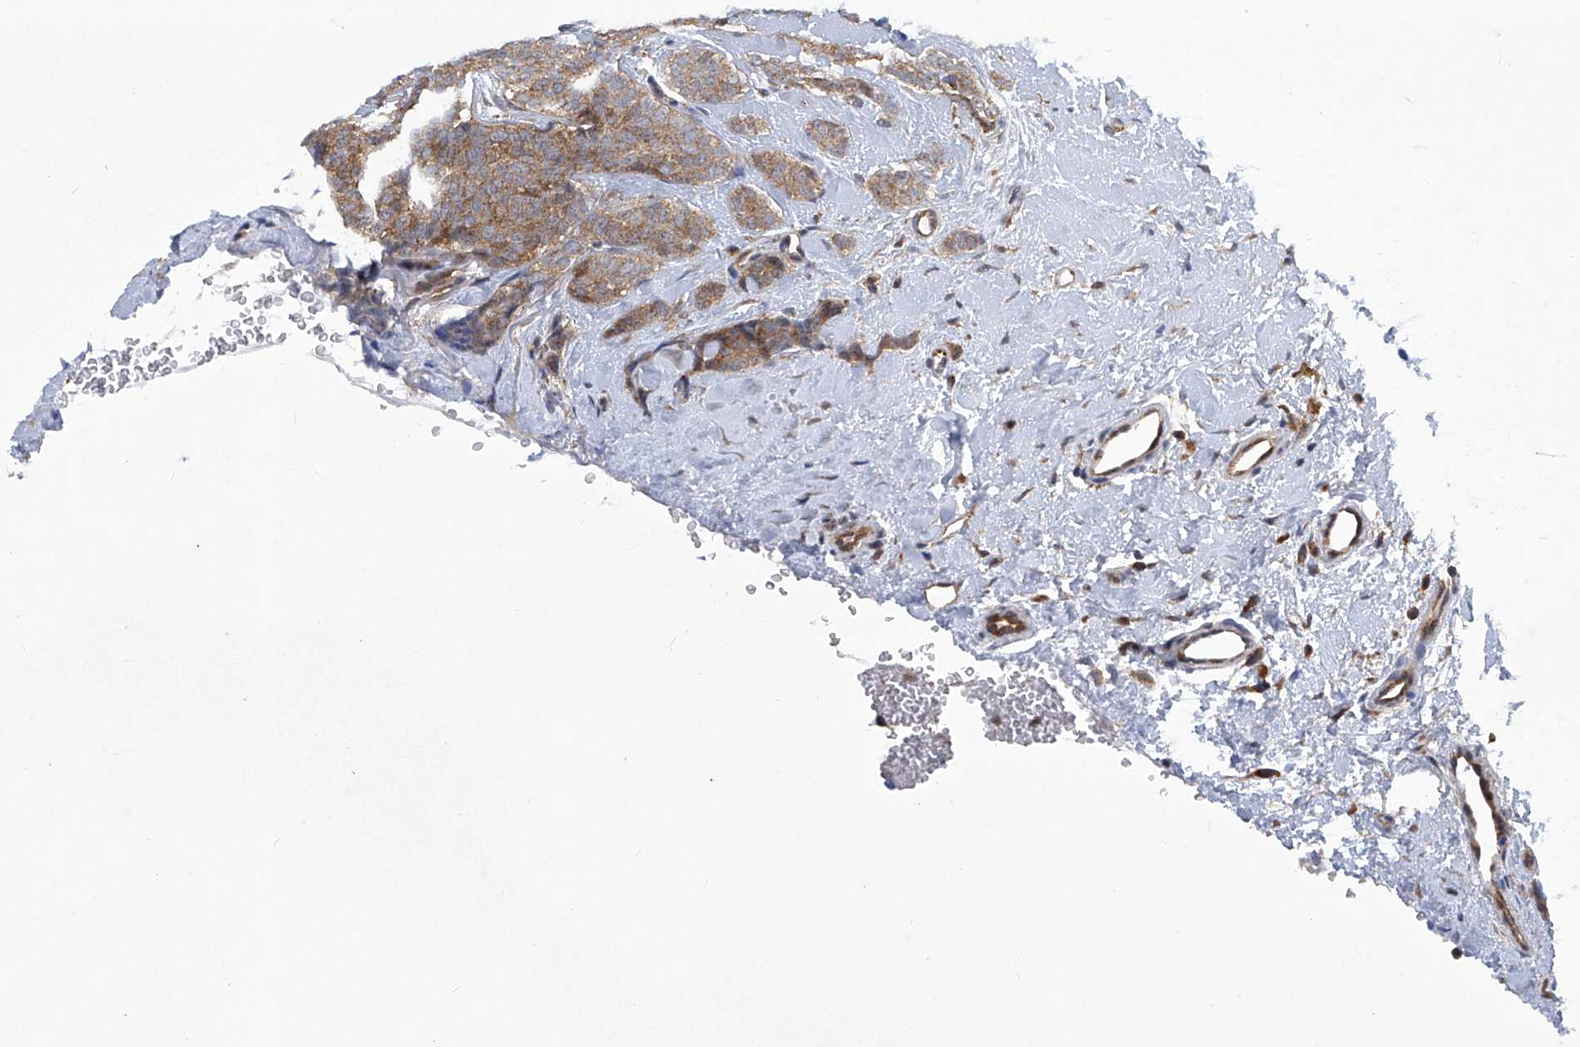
{"staining": {"intensity": "moderate", "quantity": ">75%", "location": "cytoplasmic/membranous"}, "tissue": "breast cancer", "cell_type": "Tumor cells", "image_type": "cancer", "snomed": [{"axis": "morphology", "description": "Lobular carcinoma"}, {"axis": "topography", "description": "Skin"}, {"axis": "topography", "description": "Breast"}], "caption": "Immunohistochemical staining of human lobular carcinoma (breast) displays medium levels of moderate cytoplasmic/membranous protein expression in approximately >75% of tumor cells.", "gene": "CISH", "patient": {"sex": "female", "age": 46}}